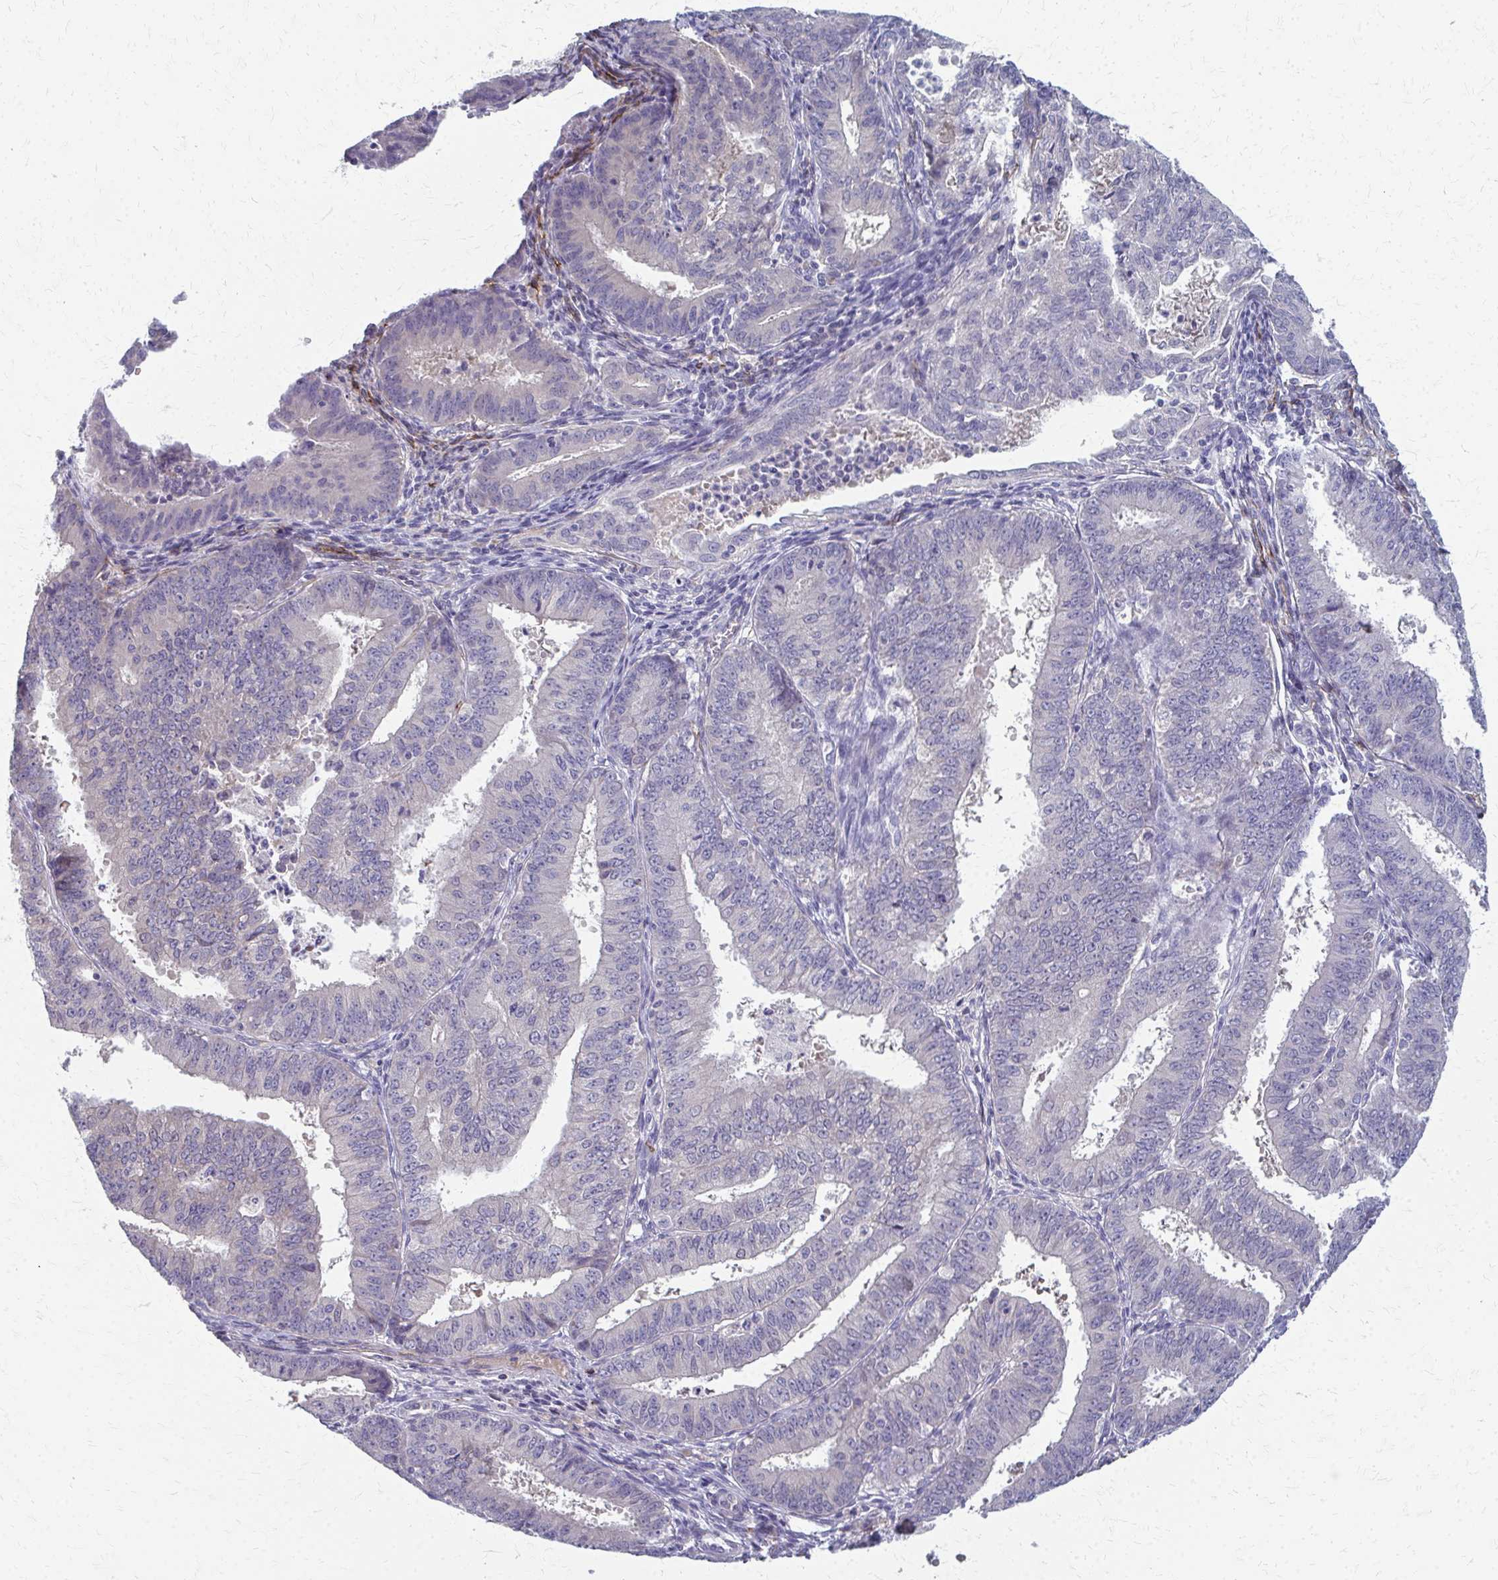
{"staining": {"intensity": "negative", "quantity": "none", "location": "none"}, "tissue": "endometrial cancer", "cell_type": "Tumor cells", "image_type": "cancer", "snomed": [{"axis": "morphology", "description": "Adenocarcinoma, NOS"}, {"axis": "topography", "description": "Endometrium"}], "caption": "This is an IHC histopathology image of endometrial cancer (adenocarcinoma). There is no positivity in tumor cells.", "gene": "ADIPOQ", "patient": {"sex": "female", "age": 73}}